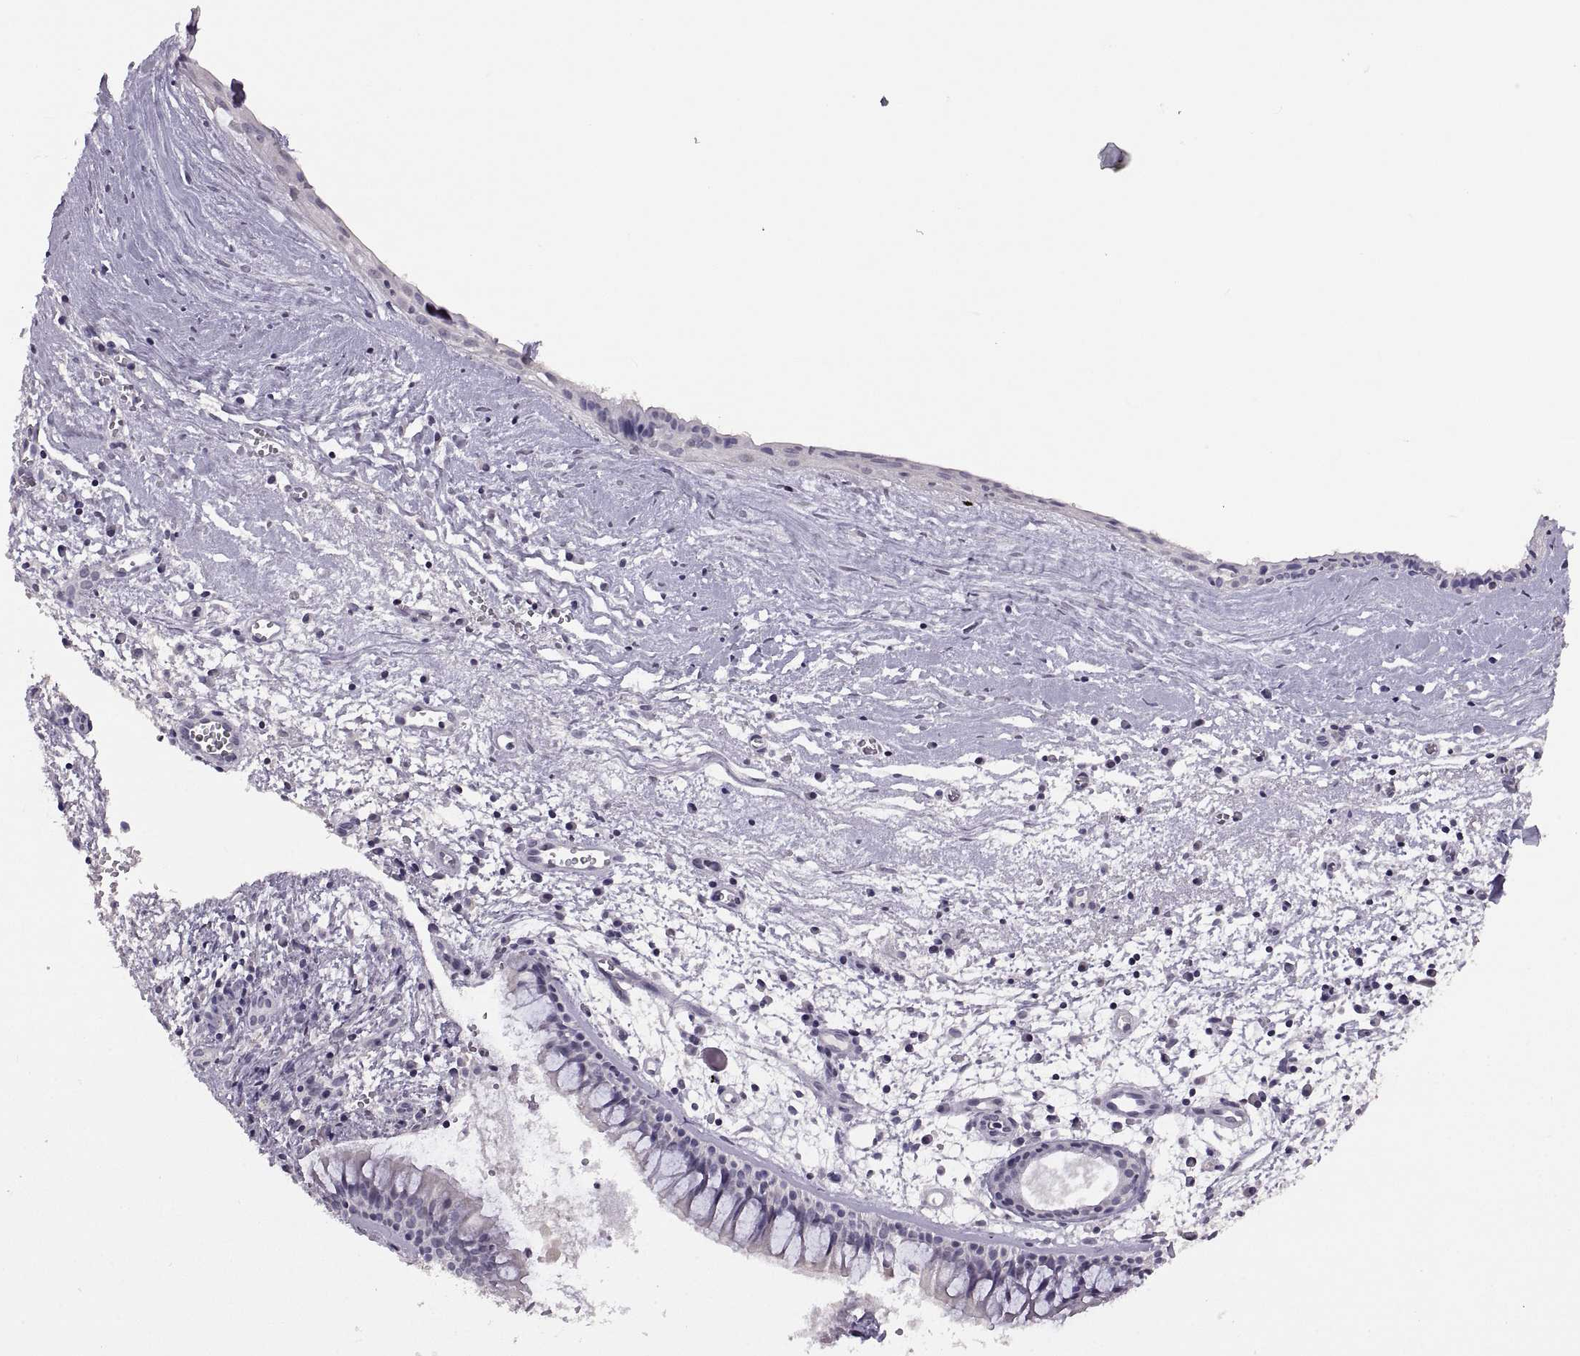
{"staining": {"intensity": "negative", "quantity": "none", "location": "none"}, "tissue": "nasopharynx", "cell_type": "Respiratory epithelial cells", "image_type": "normal", "snomed": [{"axis": "morphology", "description": "Normal tissue, NOS"}, {"axis": "topography", "description": "Nasopharynx"}], "caption": "A histopathology image of nasopharynx stained for a protein demonstrates no brown staining in respiratory epithelial cells.", "gene": "NEK2", "patient": {"sex": "male", "age": 83}}